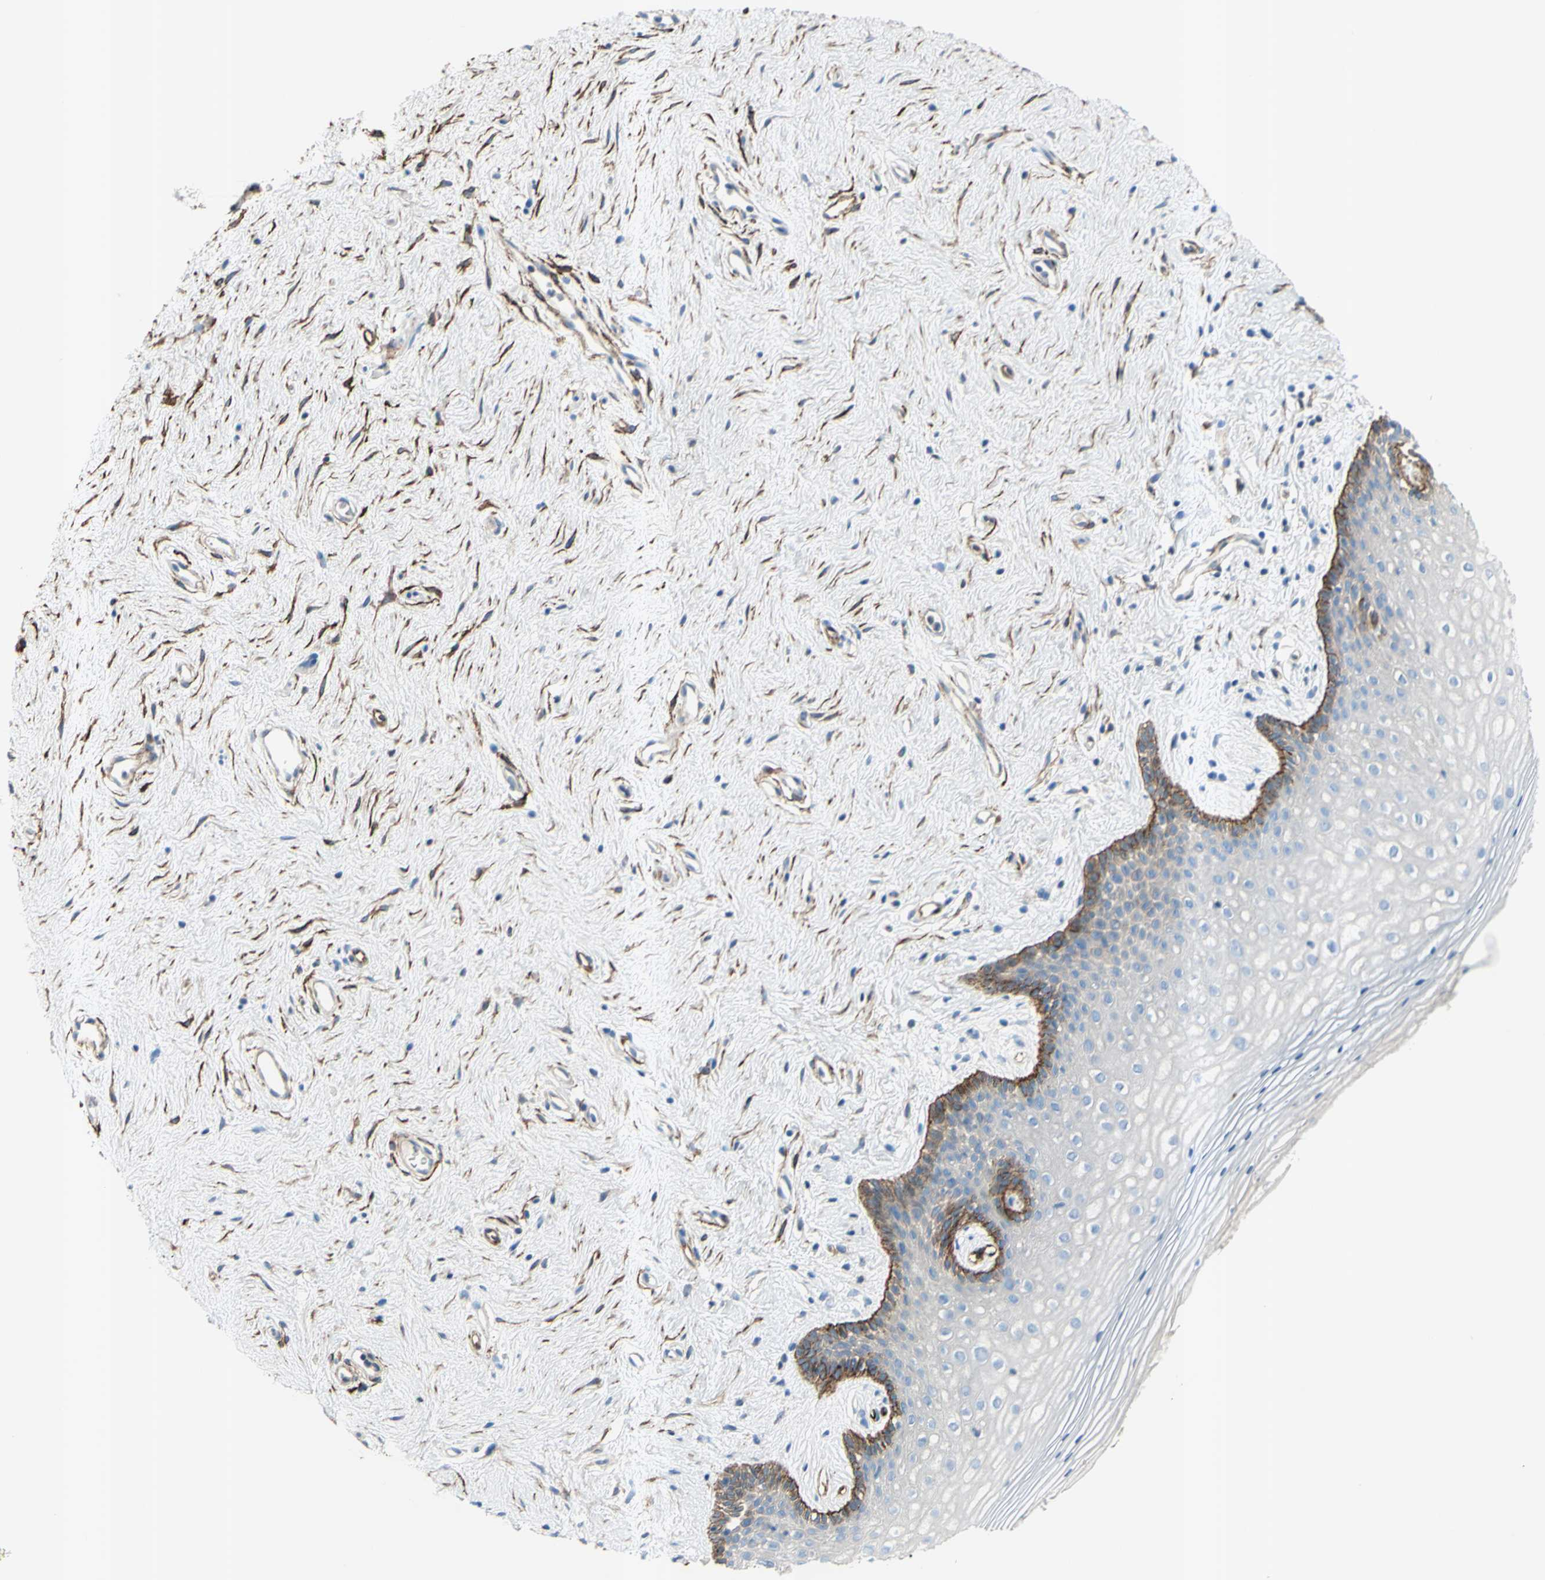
{"staining": {"intensity": "moderate", "quantity": "<25%", "location": "cytoplasmic/membranous"}, "tissue": "vagina", "cell_type": "Squamous epithelial cells", "image_type": "normal", "snomed": [{"axis": "morphology", "description": "Normal tissue, NOS"}, {"axis": "topography", "description": "Vagina"}], "caption": "Squamous epithelial cells demonstrate low levels of moderate cytoplasmic/membranous staining in about <25% of cells in normal human vagina. The protein is stained brown, and the nuclei are stained in blue (DAB IHC with brightfield microscopy, high magnification).", "gene": "PRRG2", "patient": {"sex": "female", "age": 44}}